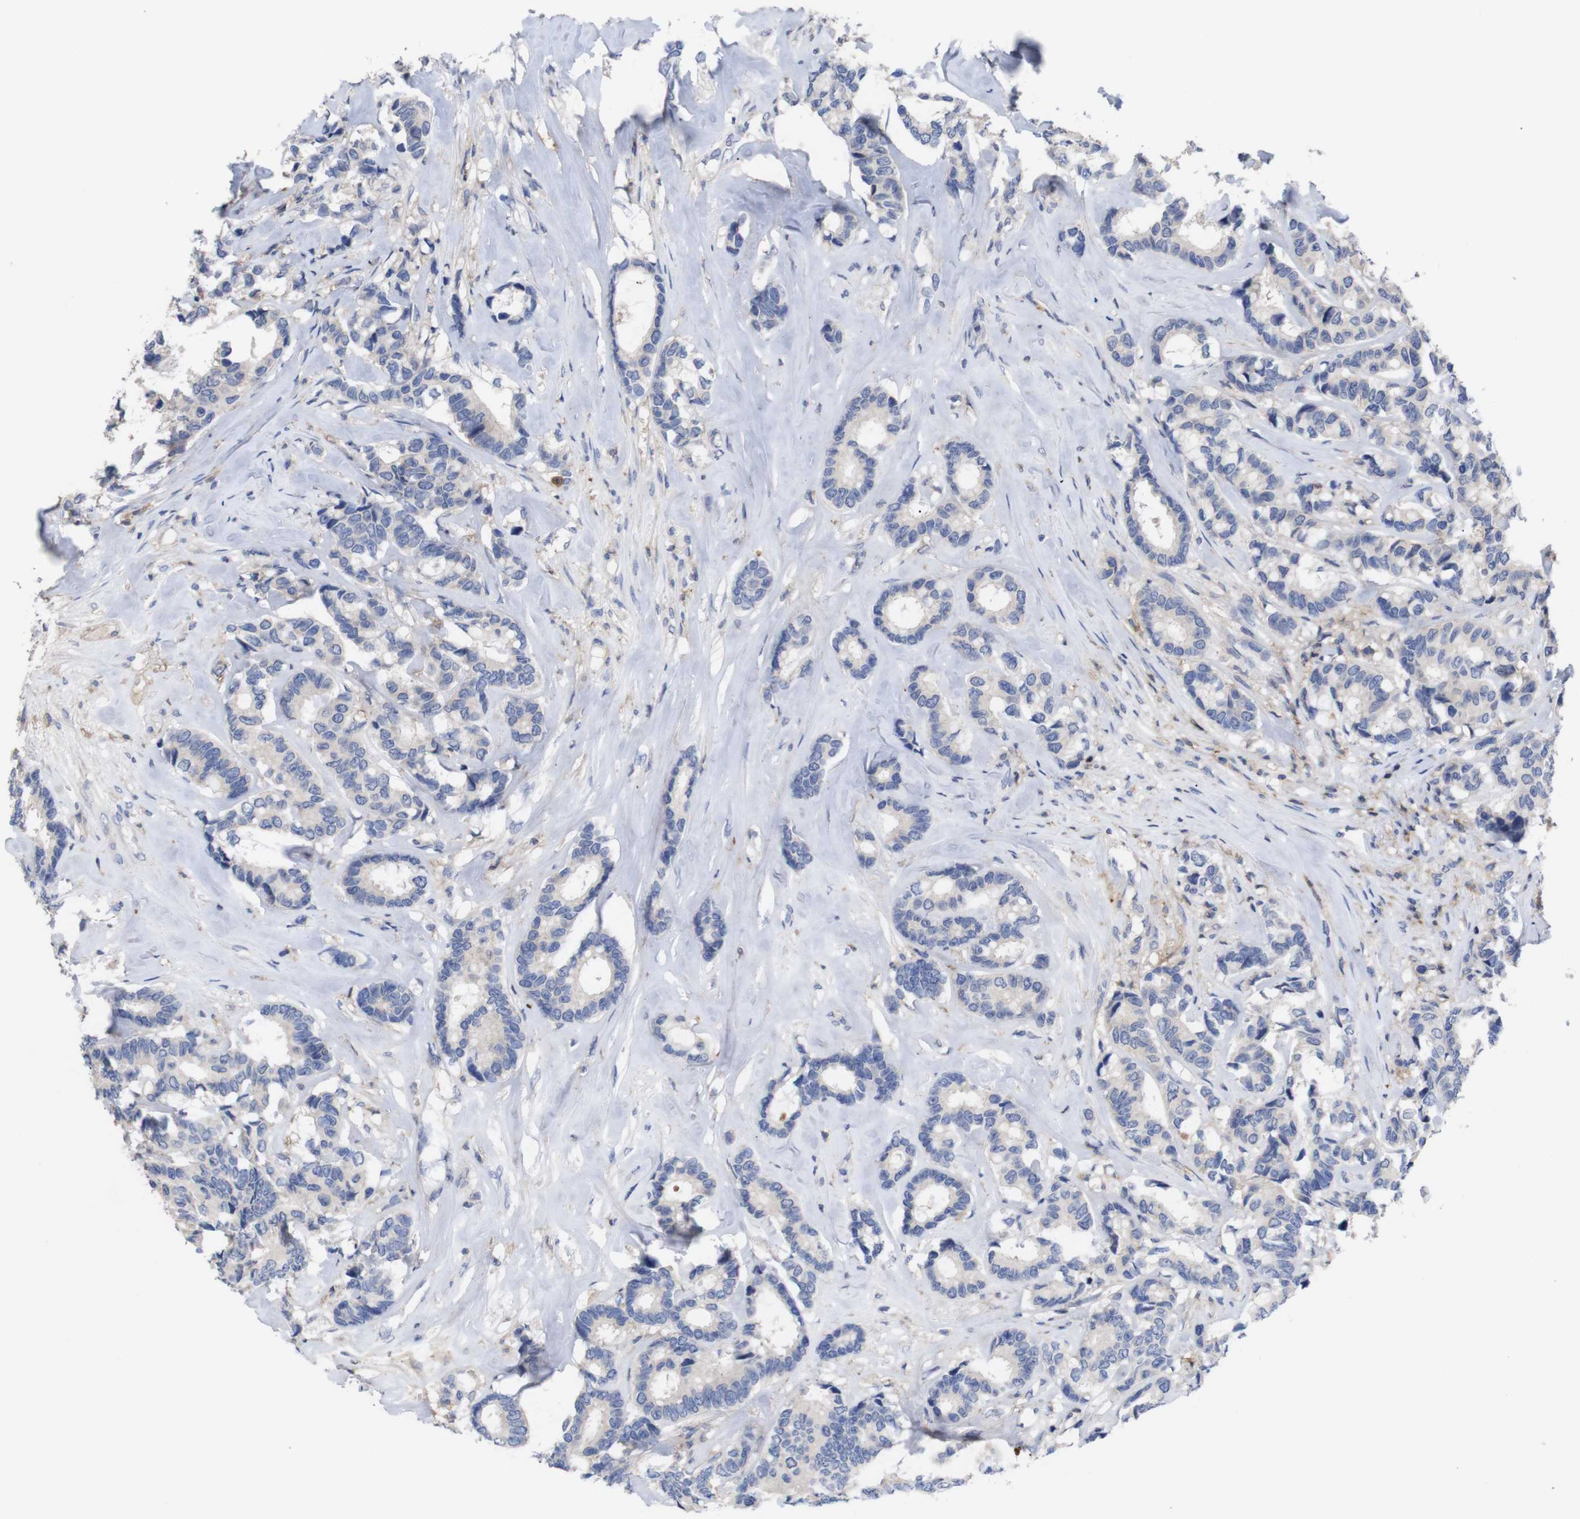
{"staining": {"intensity": "weak", "quantity": "<25%", "location": "cytoplasmic/membranous"}, "tissue": "breast cancer", "cell_type": "Tumor cells", "image_type": "cancer", "snomed": [{"axis": "morphology", "description": "Duct carcinoma"}, {"axis": "topography", "description": "Breast"}], "caption": "High magnification brightfield microscopy of breast invasive ductal carcinoma stained with DAB (brown) and counterstained with hematoxylin (blue): tumor cells show no significant expression. (Brightfield microscopy of DAB IHC at high magnification).", "gene": "C5AR1", "patient": {"sex": "female", "age": 87}}